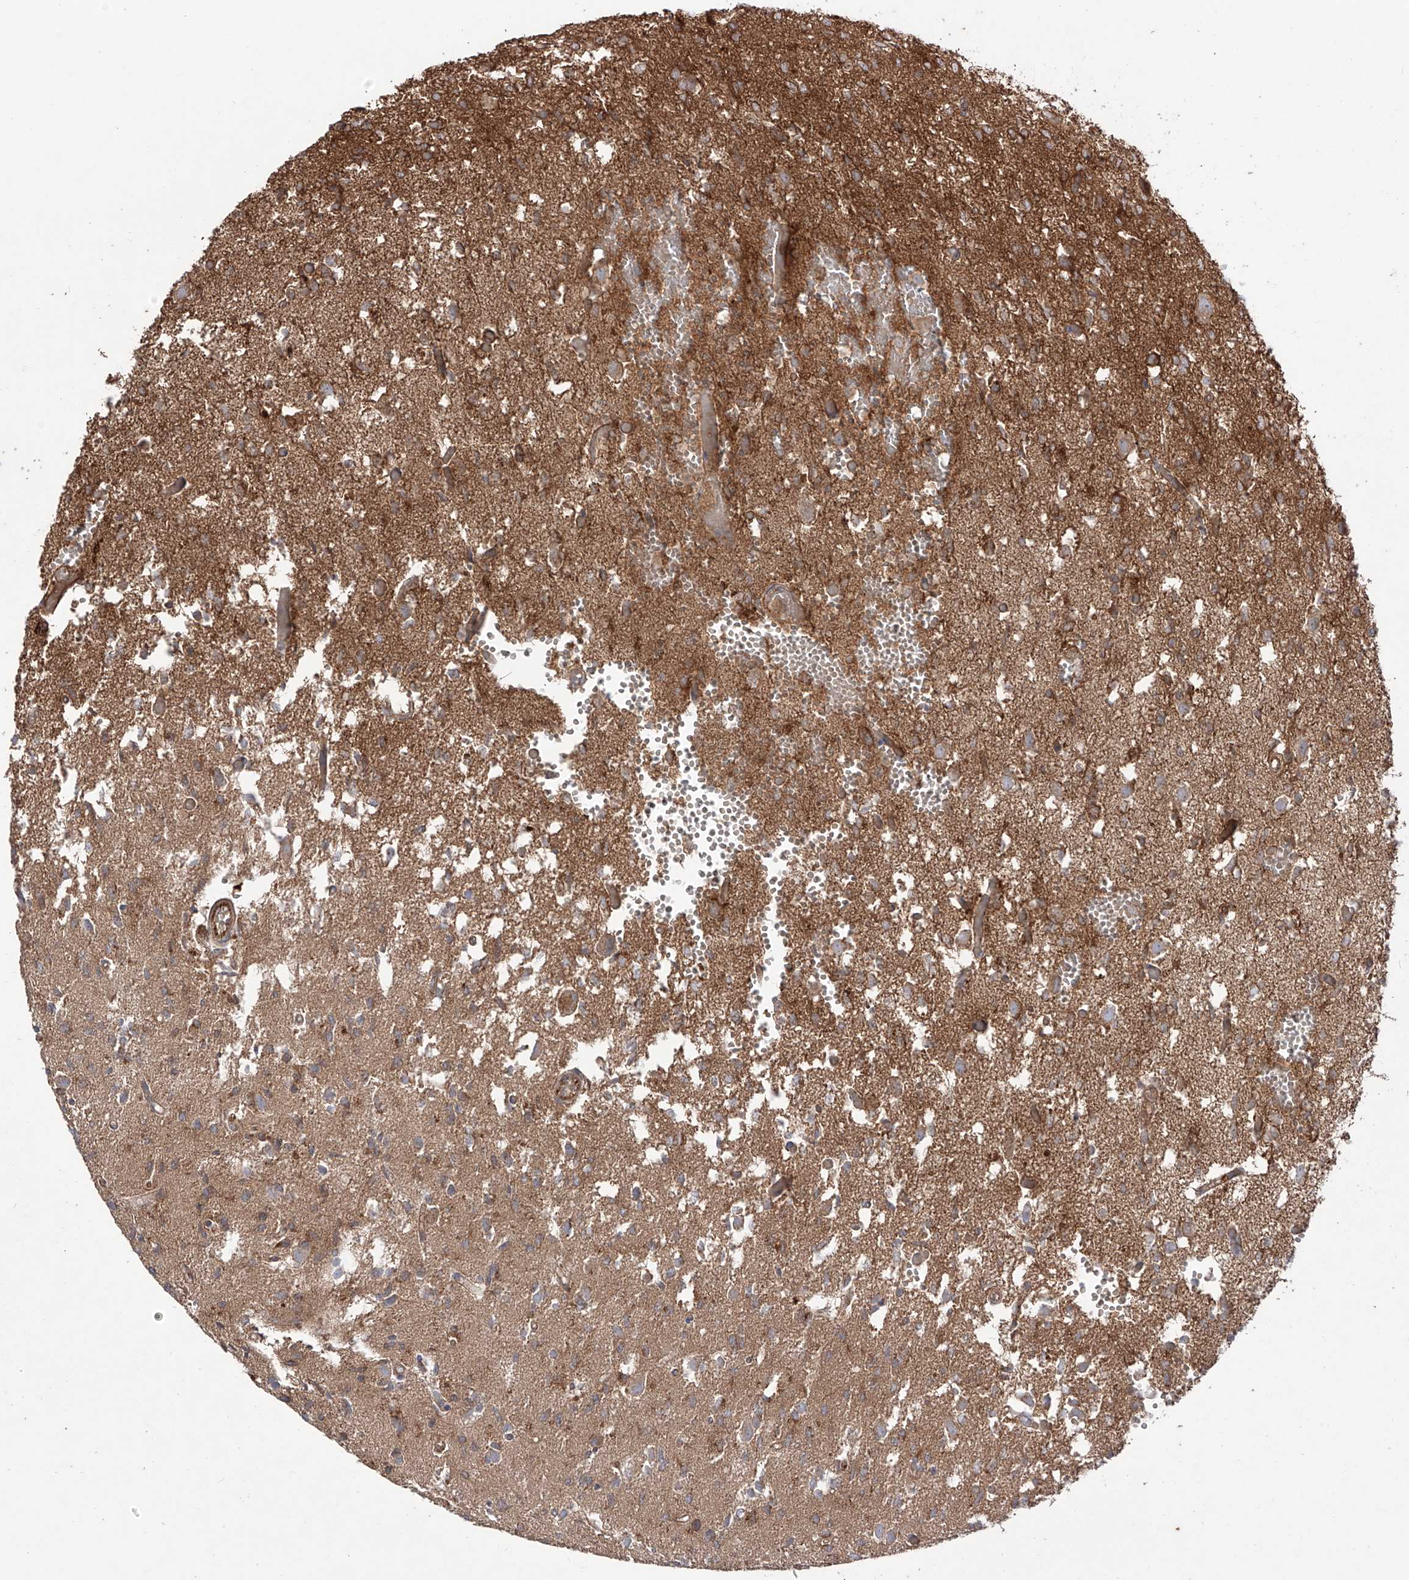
{"staining": {"intensity": "moderate", "quantity": ">75%", "location": "cytoplasmic/membranous"}, "tissue": "glioma", "cell_type": "Tumor cells", "image_type": "cancer", "snomed": [{"axis": "morphology", "description": "Glioma, malignant, High grade"}, {"axis": "topography", "description": "Brain"}], "caption": "Immunohistochemistry (IHC) staining of glioma, which exhibits medium levels of moderate cytoplasmic/membranous expression in about >75% of tumor cells indicating moderate cytoplasmic/membranous protein staining. The staining was performed using DAB (3,3'-diaminobenzidine) (brown) for protein detection and nuclei were counterstained in hematoxylin (blue).", "gene": "YKT6", "patient": {"sex": "female", "age": 59}}